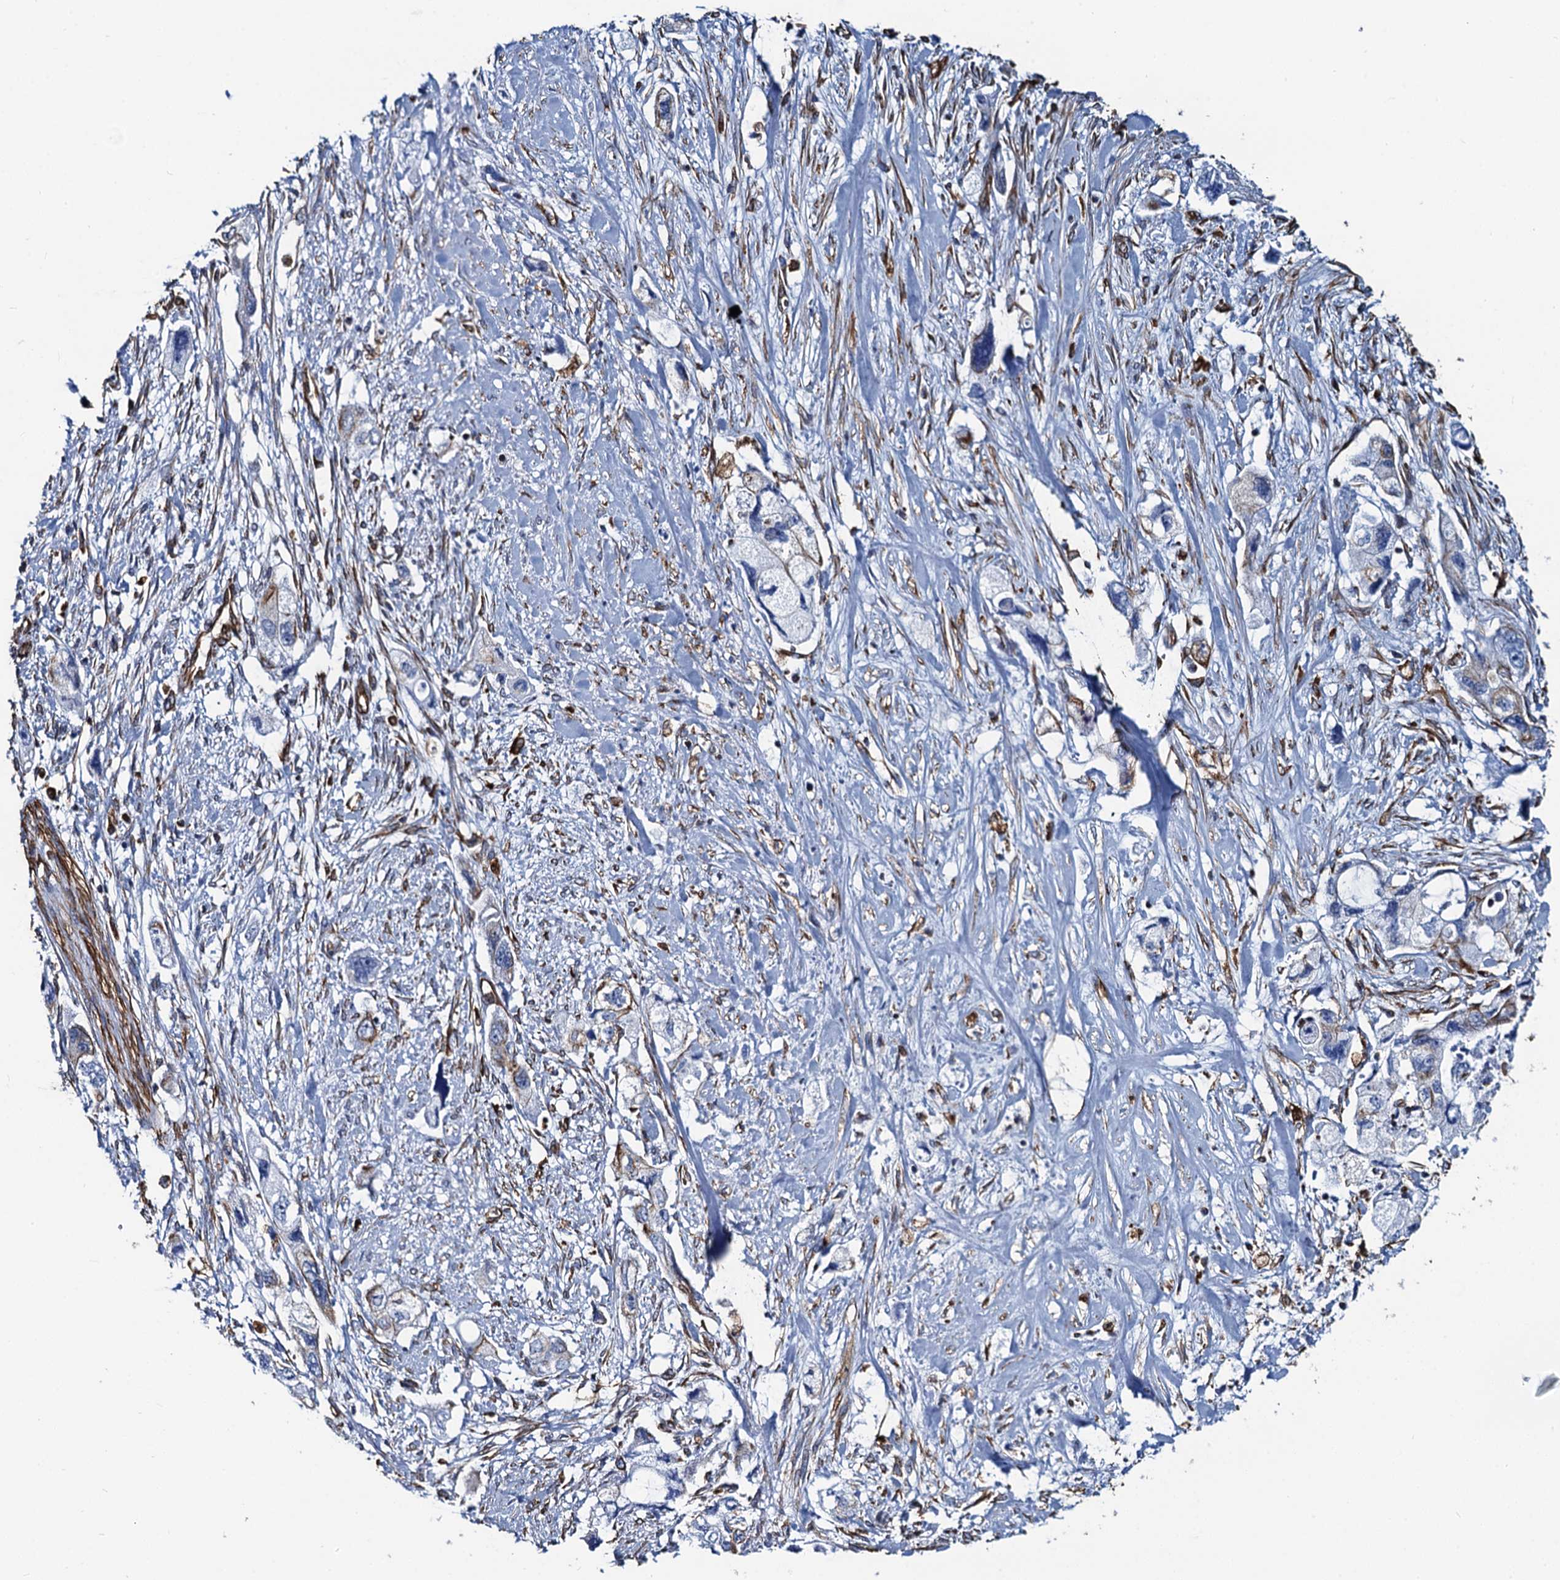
{"staining": {"intensity": "moderate", "quantity": "<25%", "location": "cytoplasmic/membranous"}, "tissue": "pancreatic cancer", "cell_type": "Tumor cells", "image_type": "cancer", "snomed": [{"axis": "morphology", "description": "Adenocarcinoma, NOS"}, {"axis": "topography", "description": "Pancreas"}], "caption": "This is an image of immunohistochemistry staining of adenocarcinoma (pancreatic), which shows moderate positivity in the cytoplasmic/membranous of tumor cells.", "gene": "PGM2", "patient": {"sex": "female", "age": 73}}